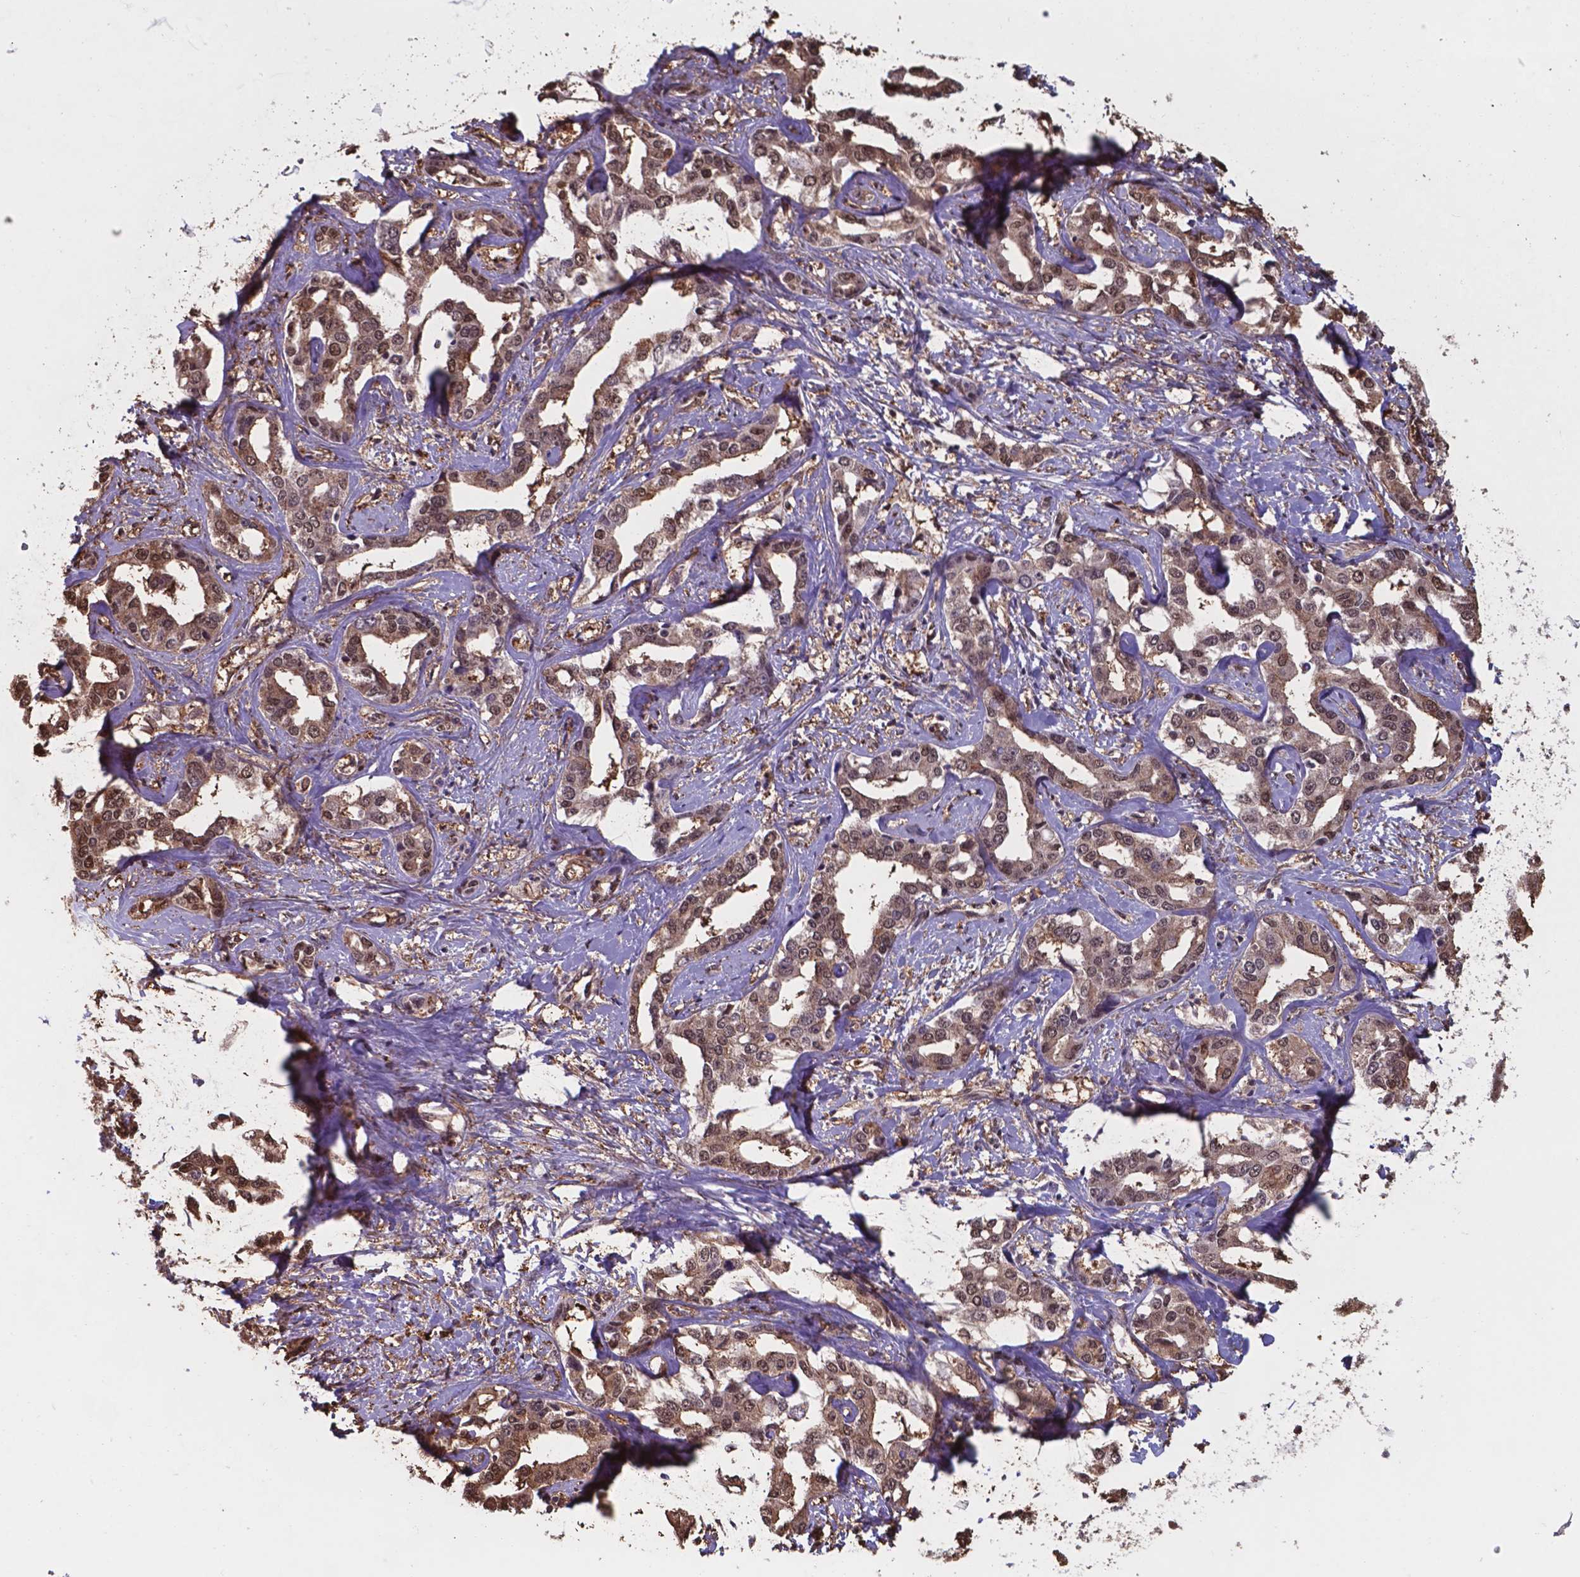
{"staining": {"intensity": "moderate", "quantity": ">75%", "location": "cytoplasmic/membranous,nuclear"}, "tissue": "liver cancer", "cell_type": "Tumor cells", "image_type": "cancer", "snomed": [{"axis": "morphology", "description": "Cholangiocarcinoma"}, {"axis": "topography", "description": "Liver"}], "caption": "Immunohistochemistry (IHC) of liver cancer (cholangiocarcinoma) shows medium levels of moderate cytoplasmic/membranous and nuclear staining in about >75% of tumor cells.", "gene": "CHP2", "patient": {"sex": "male", "age": 59}}